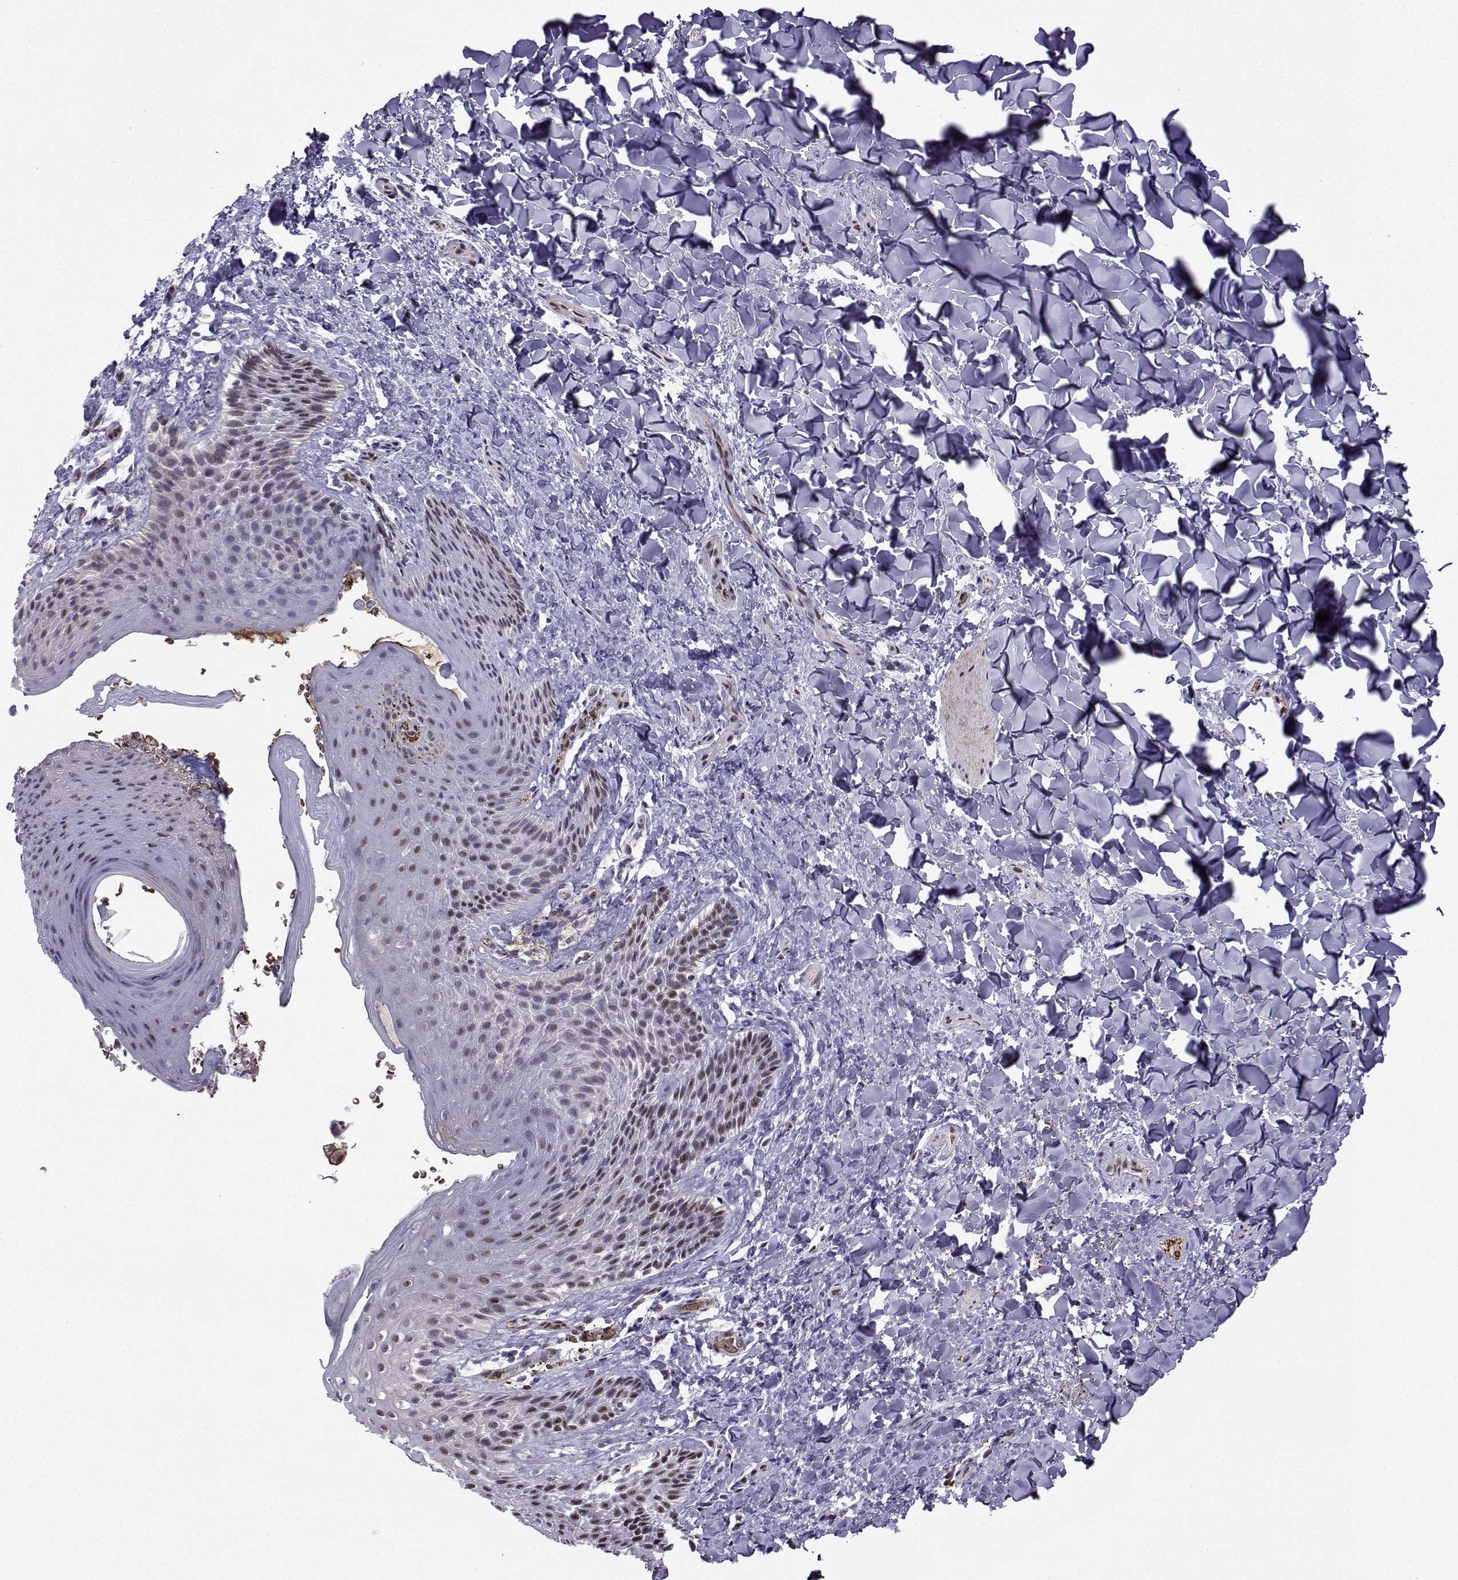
{"staining": {"intensity": "moderate", "quantity": ">75%", "location": "nuclear"}, "tissue": "skin", "cell_type": "Epidermal cells", "image_type": "normal", "snomed": [{"axis": "morphology", "description": "Normal tissue, NOS"}, {"axis": "topography", "description": "Anal"}], "caption": "High-magnification brightfield microscopy of normal skin stained with DAB (brown) and counterstained with hematoxylin (blue). epidermal cells exhibit moderate nuclear staining is present in approximately>75% of cells.", "gene": "CCNK", "patient": {"sex": "male", "age": 36}}